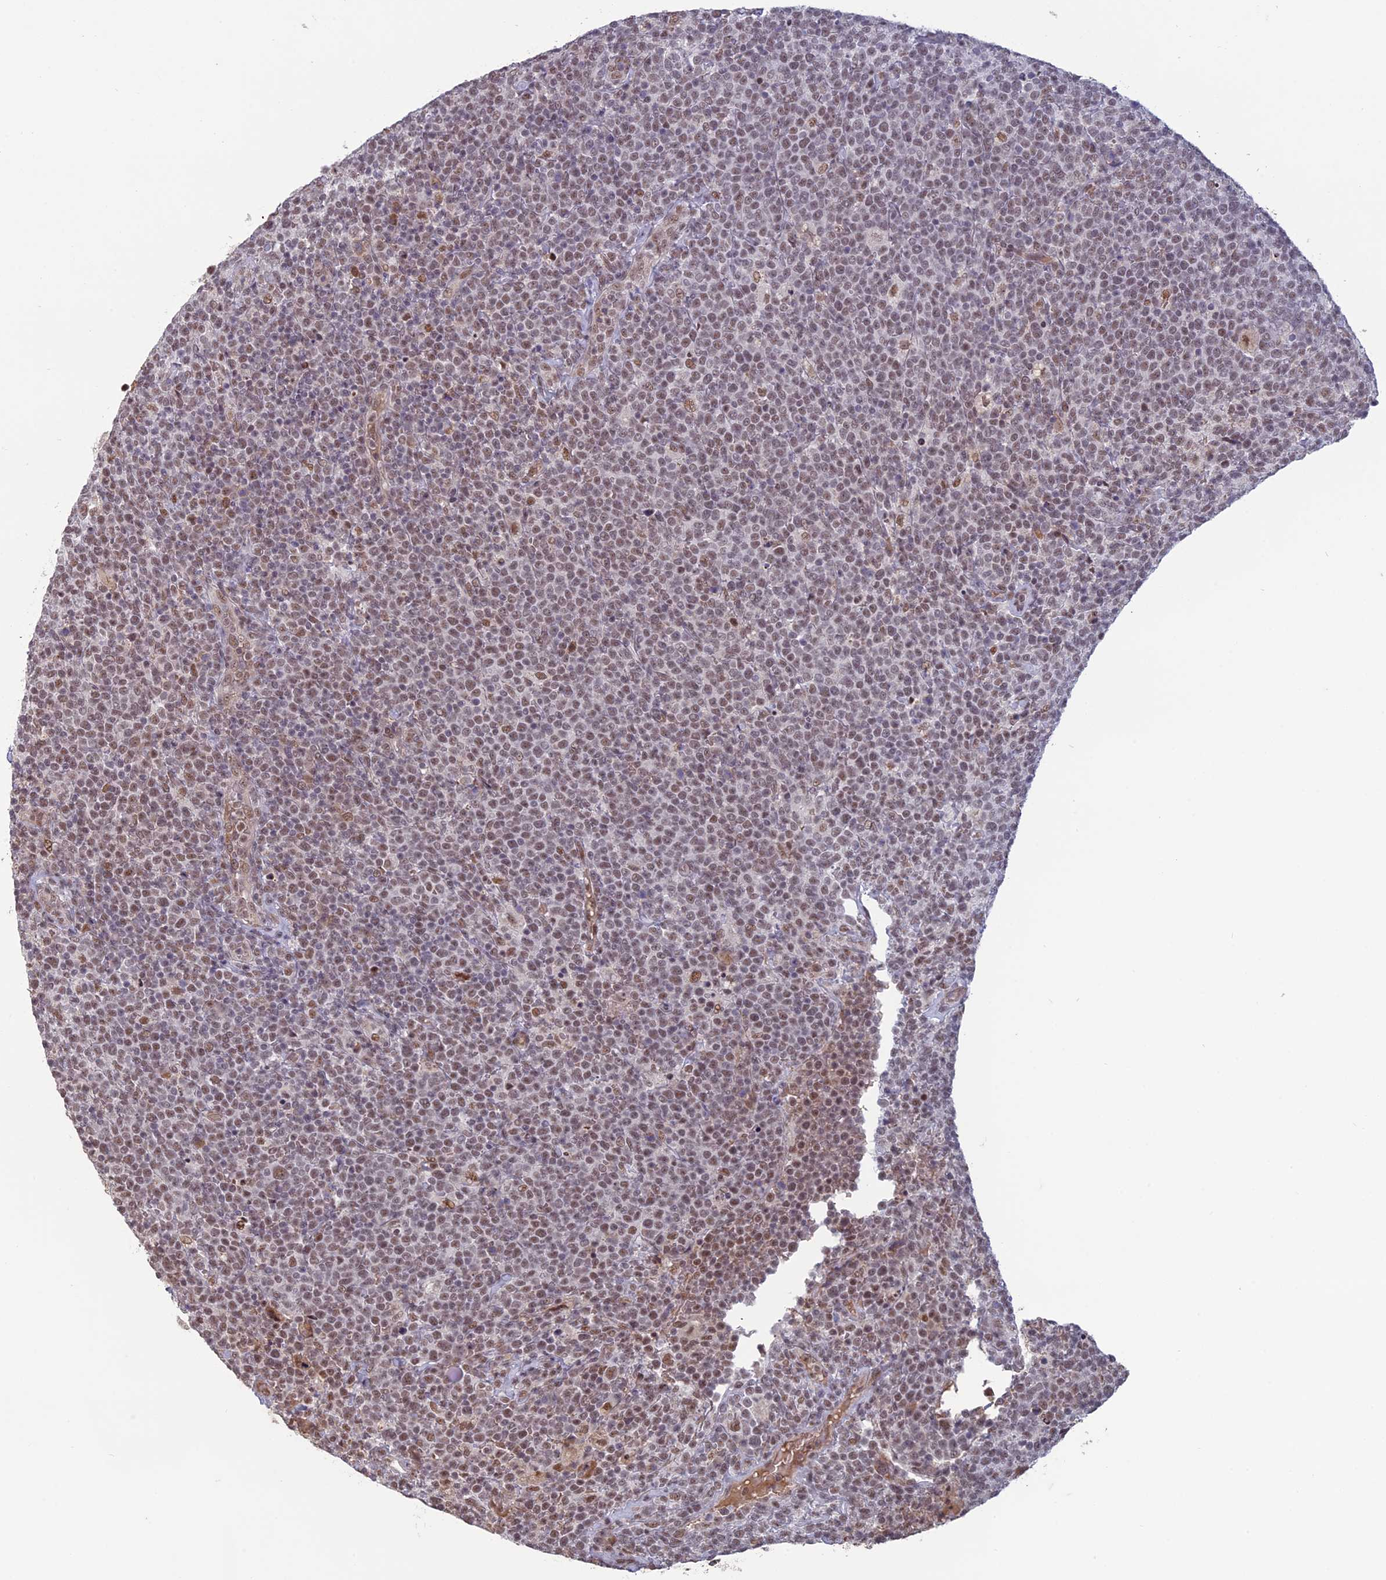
{"staining": {"intensity": "moderate", "quantity": ">75%", "location": "nuclear"}, "tissue": "lymphoma", "cell_type": "Tumor cells", "image_type": "cancer", "snomed": [{"axis": "morphology", "description": "Malignant lymphoma, non-Hodgkin's type, High grade"}, {"axis": "topography", "description": "Lymph node"}], "caption": "High-grade malignant lymphoma, non-Hodgkin's type stained with immunohistochemistry (IHC) reveals moderate nuclear expression in about >75% of tumor cells.", "gene": "MFAP1", "patient": {"sex": "male", "age": 61}}